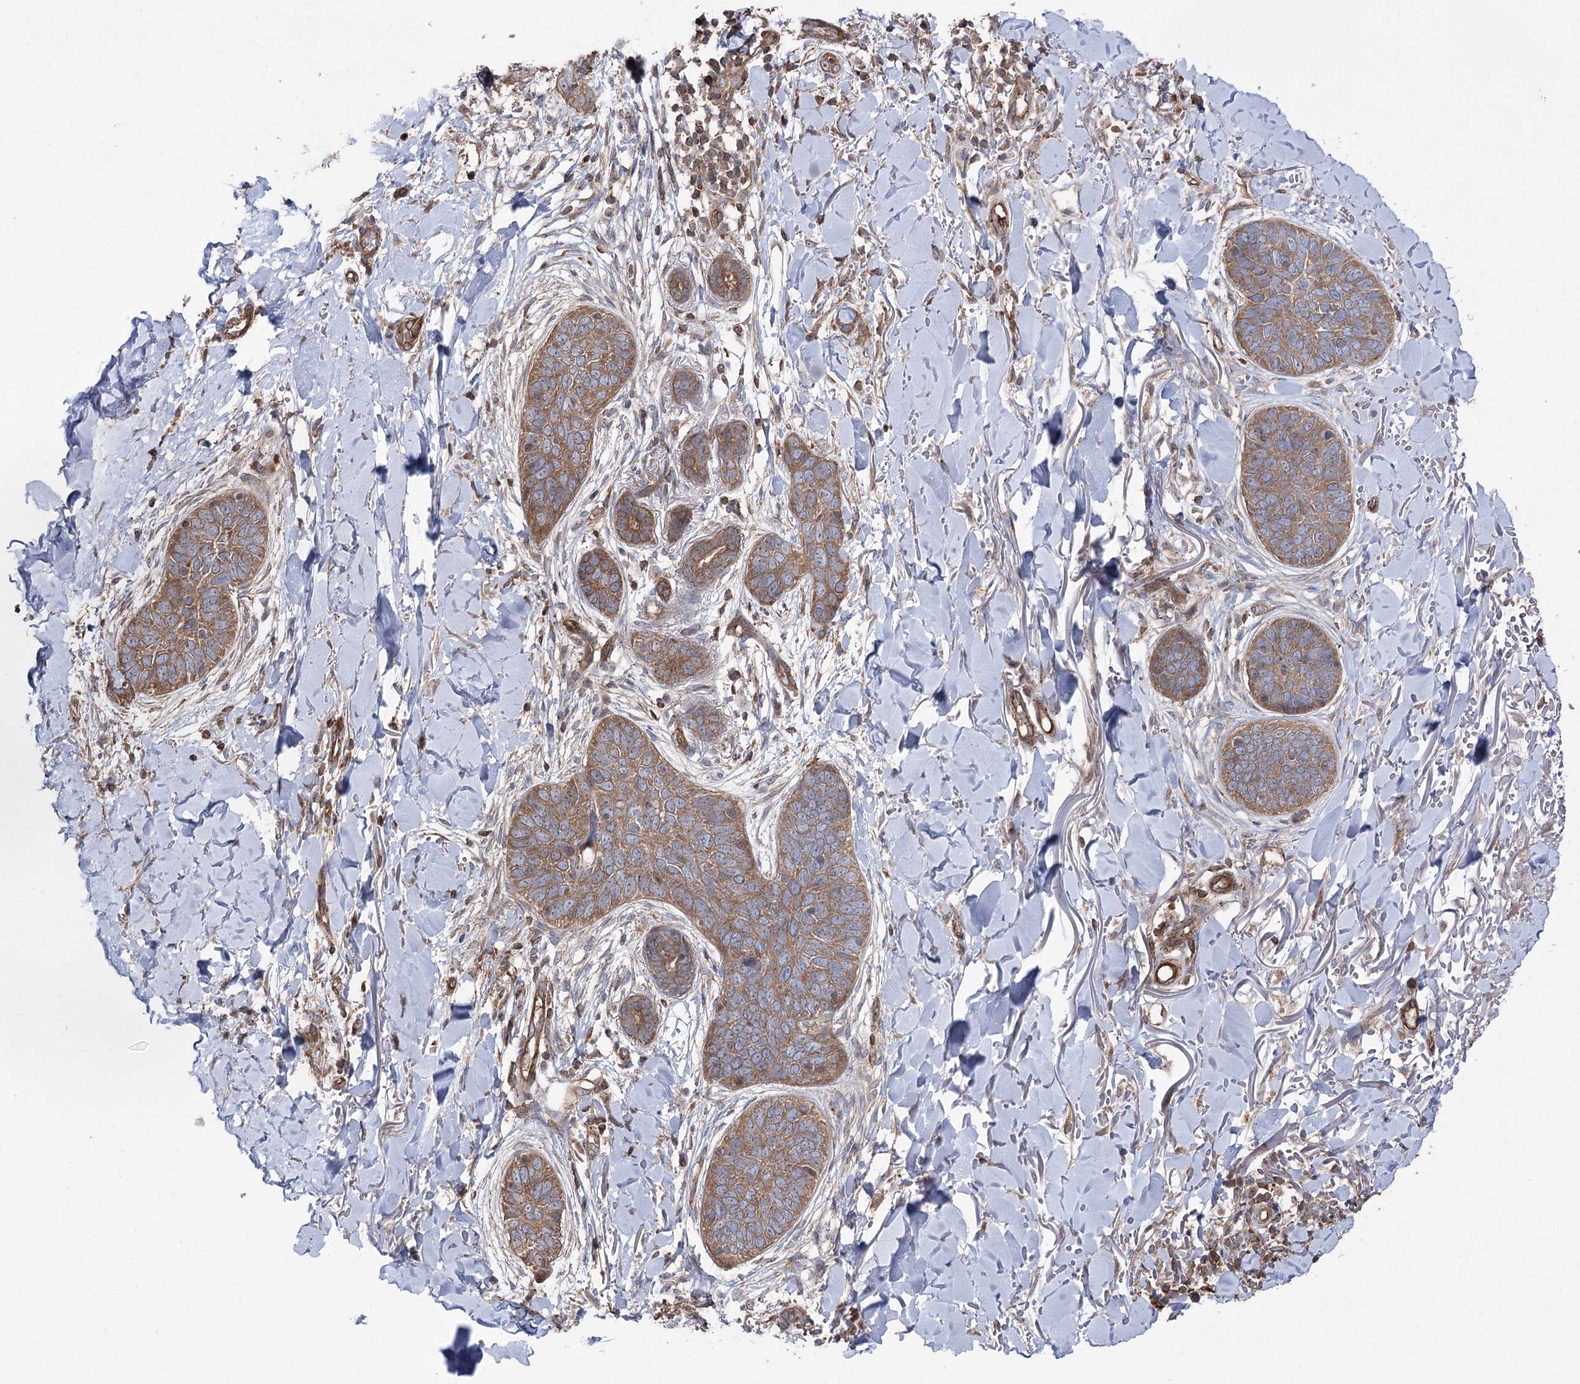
{"staining": {"intensity": "moderate", "quantity": ">75%", "location": "cytoplasmic/membranous"}, "tissue": "skin cancer", "cell_type": "Tumor cells", "image_type": "cancer", "snomed": [{"axis": "morphology", "description": "Basal cell carcinoma"}, {"axis": "topography", "description": "Skin"}], "caption": "Immunohistochemical staining of basal cell carcinoma (skin) reveals medium levels of moderate cytoplasmic/membranous protein expression in approximately >75% of tumor cells.", "gene": "LARS2", "patient": {"sex": "male", "age": 85}}